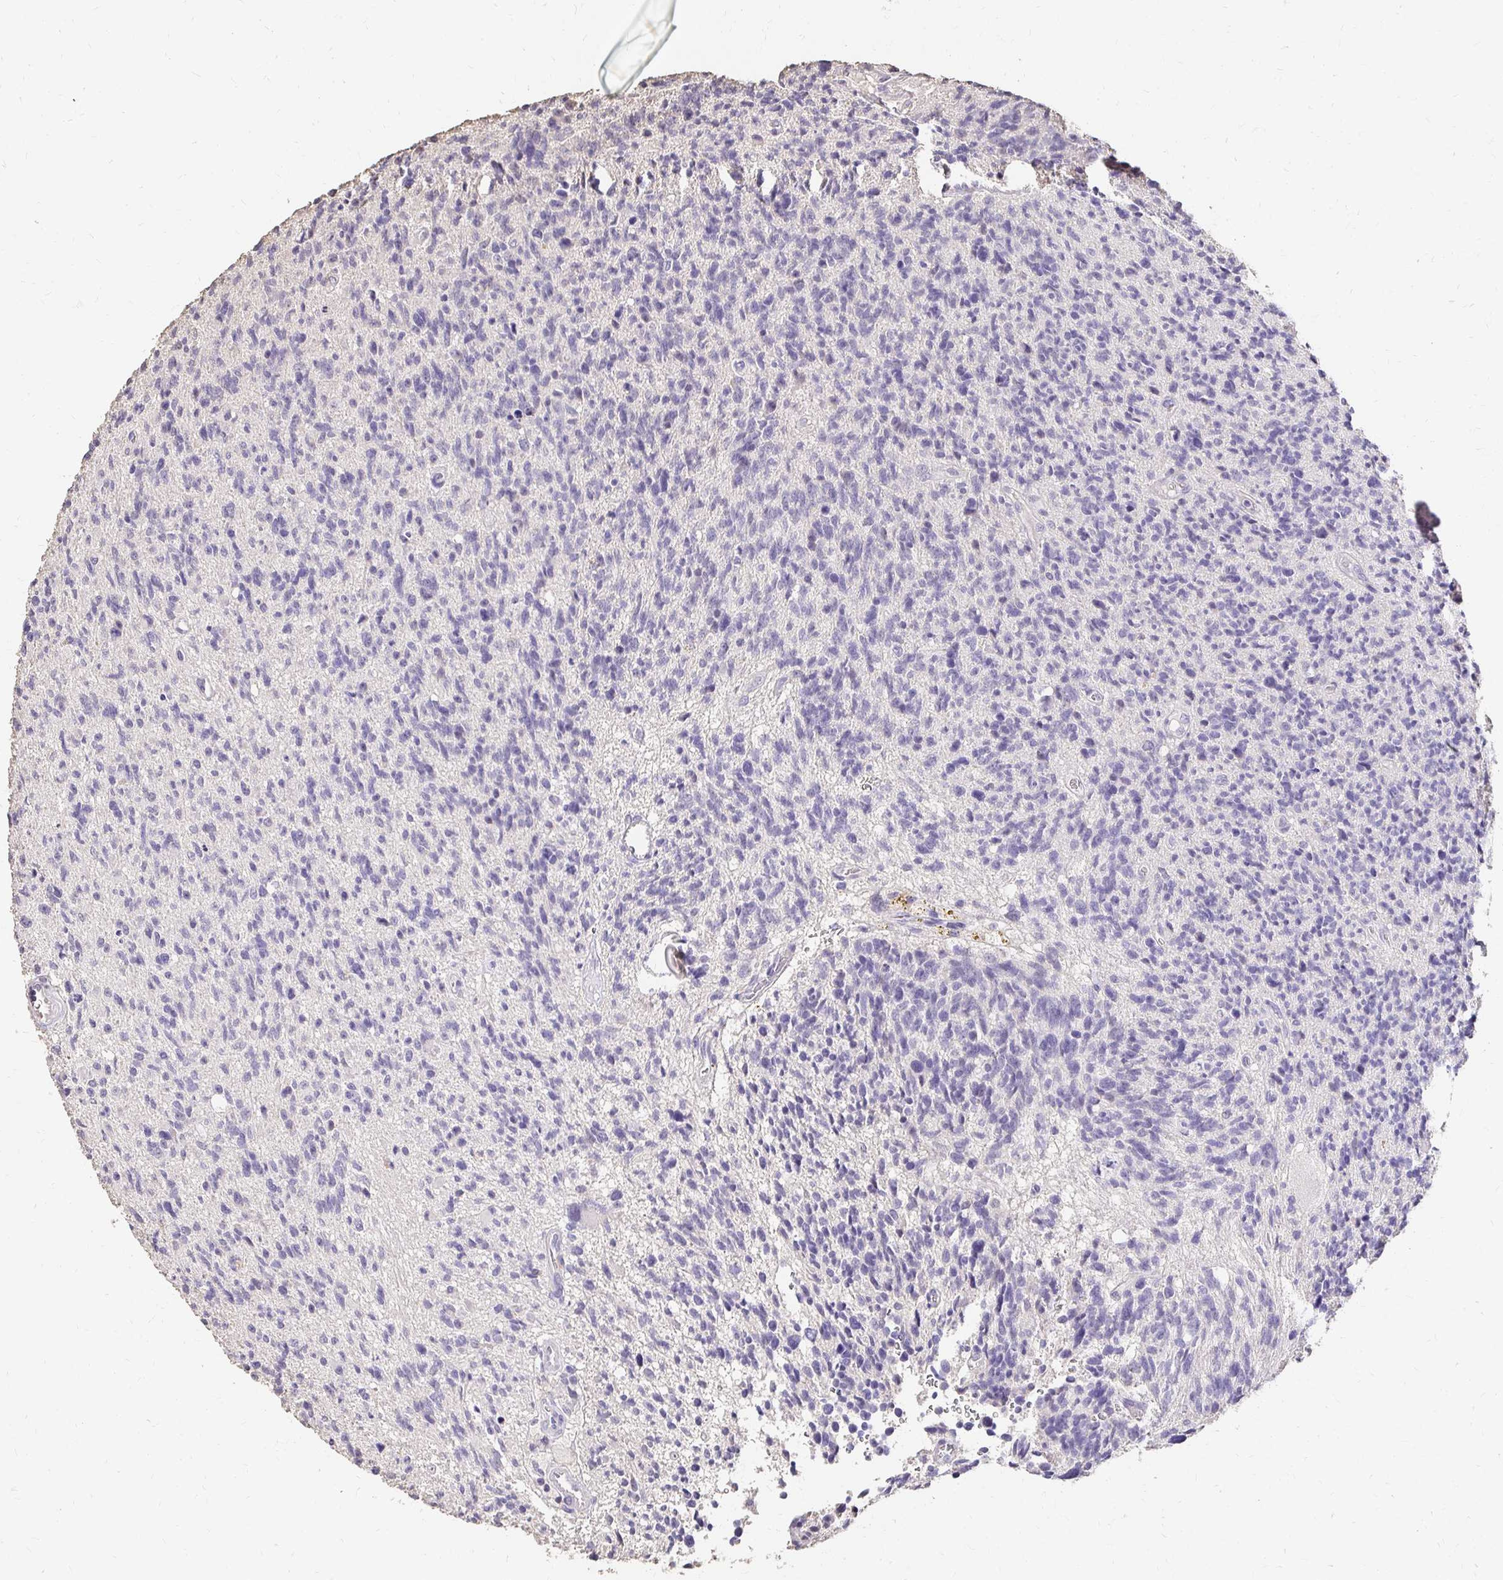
{"staining": {"intensity": "negative", "quantity": "none", "location": "none"}, "tissue": "glioma", "cell_type": "Tumor cells", "image_type": "cancer", "snomed": [{"axis": "morphology", "description": "Glioma, malignant, High grade"}, {"axis": "topography", "description": "Brain"}], "caption": "IHC photomicrograph of human glioma stained for a protein (brown), which displays no expression in tumor cells.", "gene": "UGT1A6", "patient": {"sex": "male", "age": 29}}